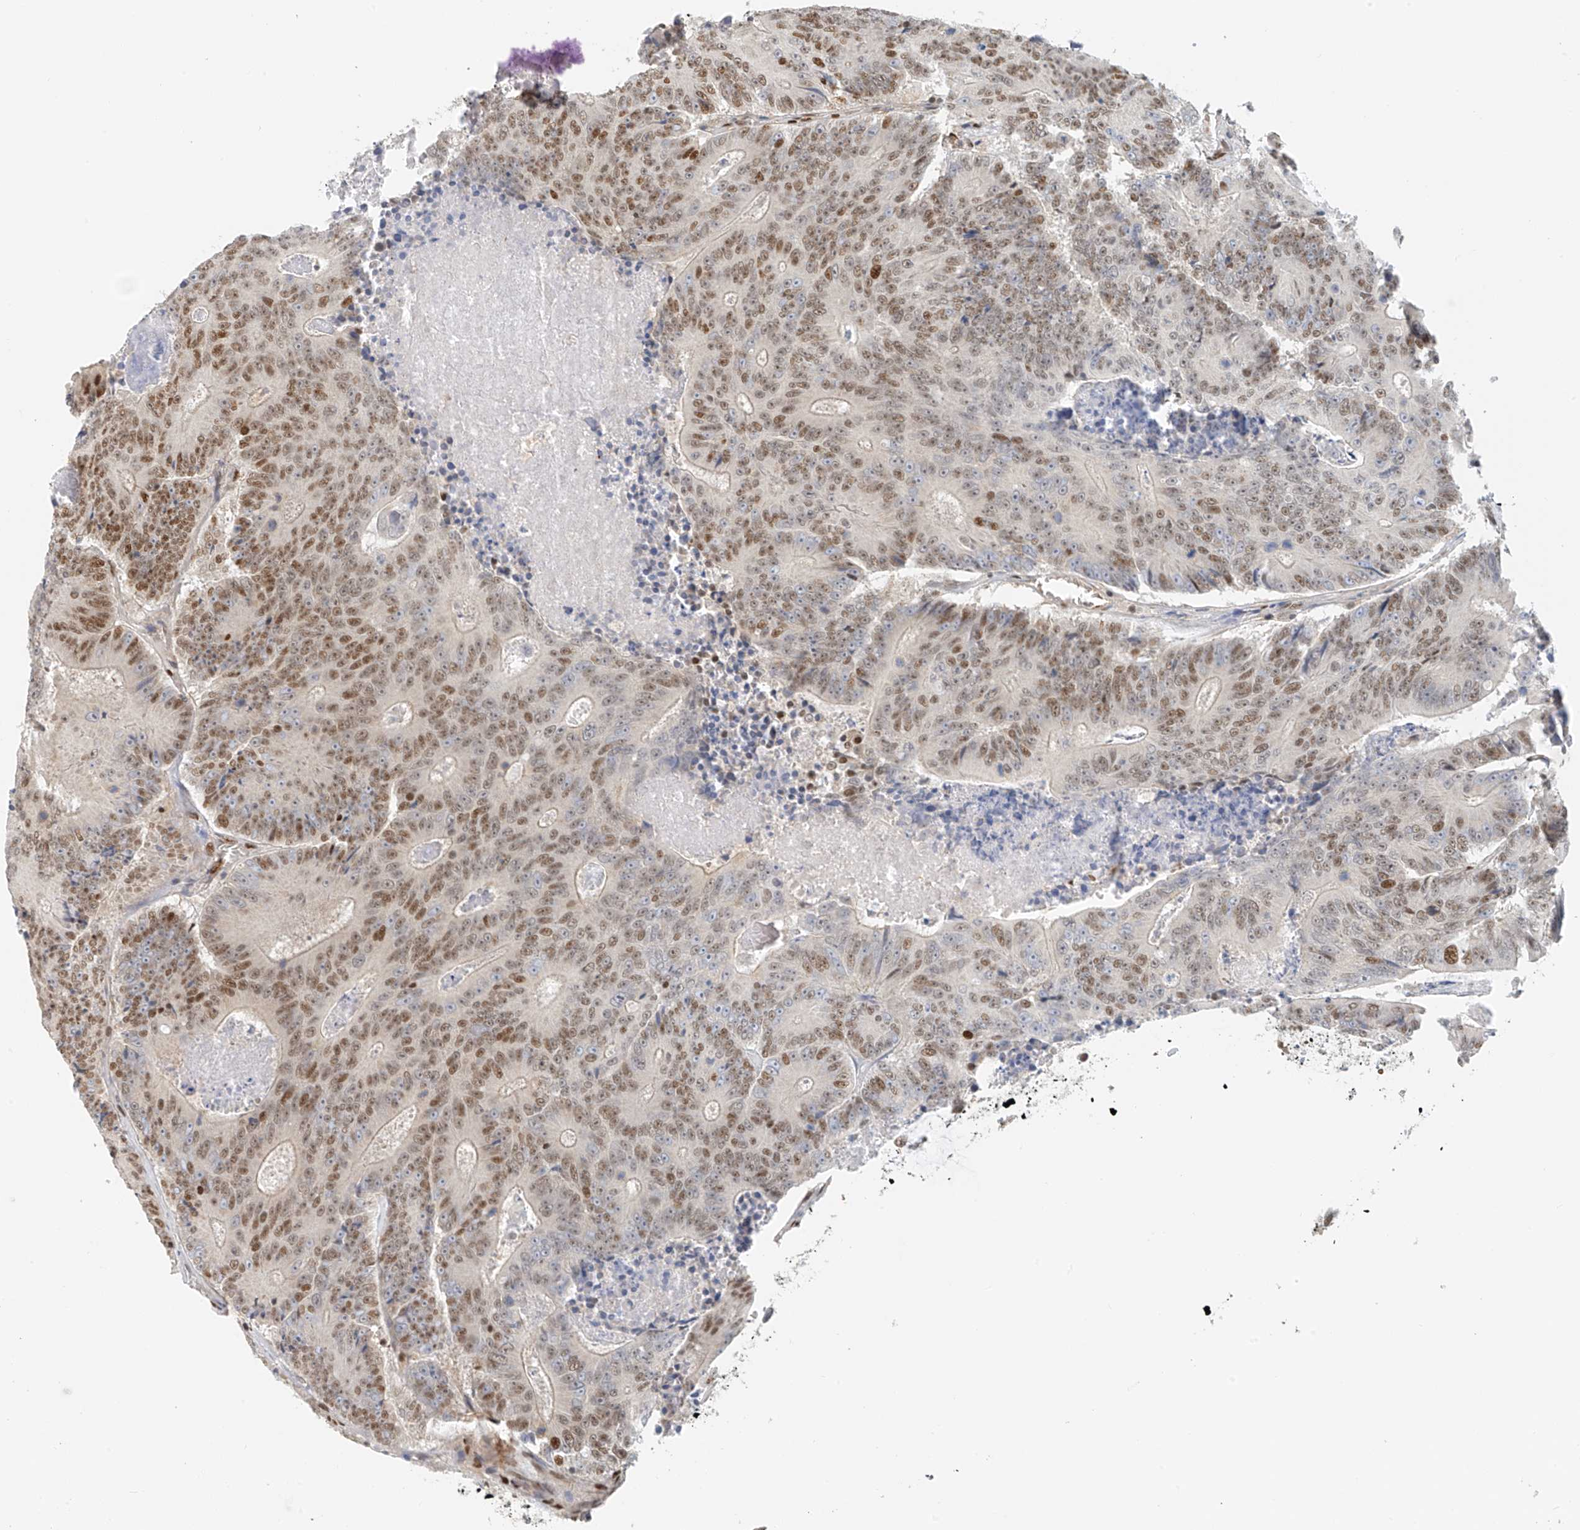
{"staining": {"intensity": "moderate", "quantity": ">75%", "location": "nuclear"}, "tissue": "colorectal cancer", "cell_type": "Tumor cells", "image_type": "cancer", "snomed": [{"axis": "morphology", "description": "Adenocarcinoma, NOS"}, {"axis": "topography", "description": "Colon"}], "caption": "This micrograph shows immunohistochemistry staining of human colorectal cancer (adenocarcinoma), with medium moderate nuclear expression in approximately >75% of tumor cells.", "gene": "ZNF514", "patient": {"sex": "male", "age": 83}}